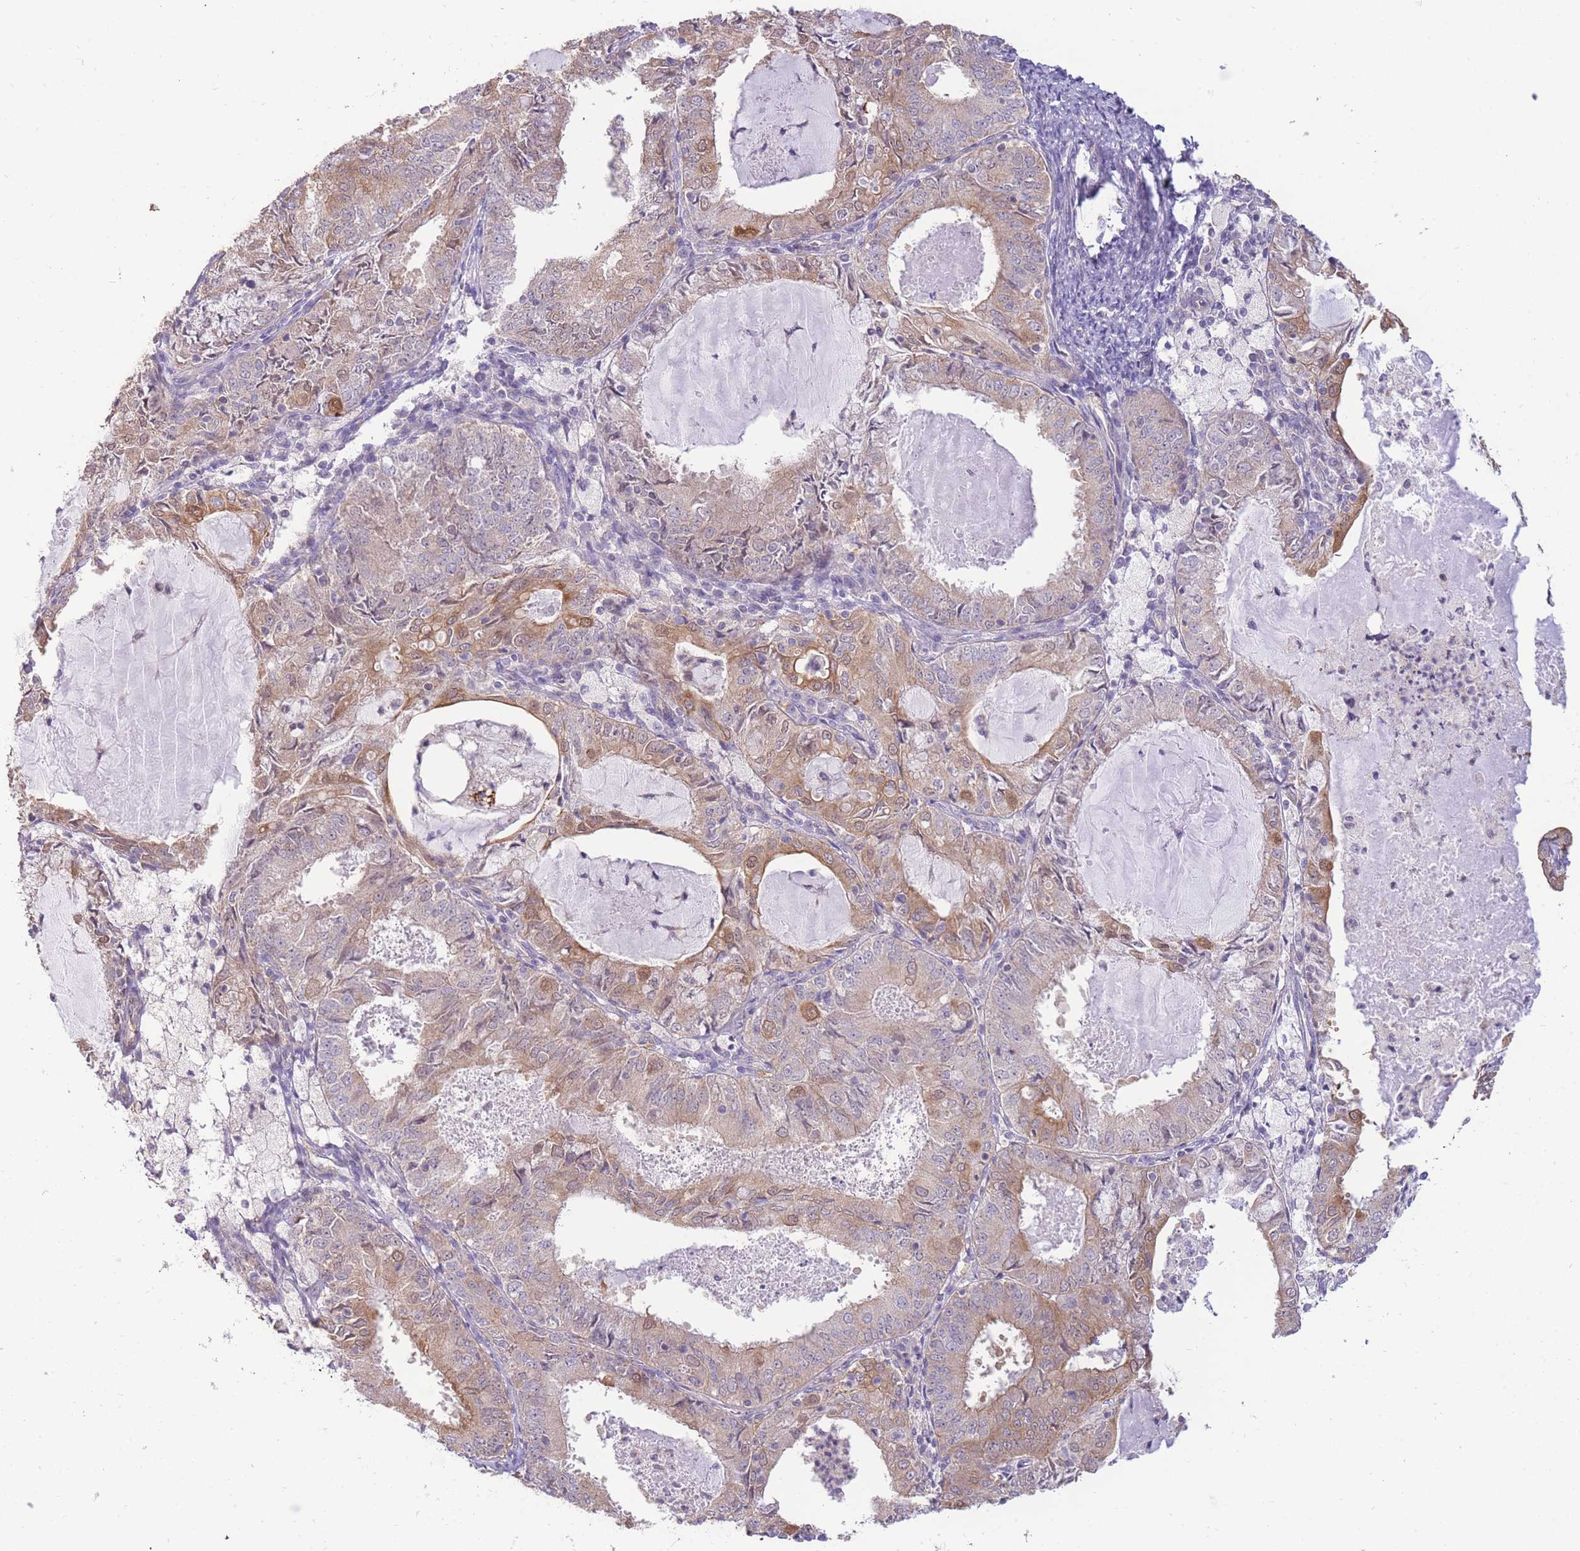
{"staining": {"intensity": "moderate", "quantity": "25%-75%", "location": "cytoplasmic/membranous"}, "tissue": "endometrial cancer", "cell_type": "Tumor cells", "image_type": "cancer", "snomed": [{"axis": "morphology", "description": "Adenocarcinoma, NOS"}, {"axis": "topography", "description": "Endometrium"}], "caption": "IHC micrograph of neoplastic tissue: human endometrial adenocarcinoma stained using immunohistochemistry (IHC) shows medium levels of moderate protein expression localized specifically in the cytoplasmic/membranous of tumor cells, appearing as a cytoplasmic/membranous brown color.", "gene": "SMC6", "patient": {"sex": "female", "age": 57}}